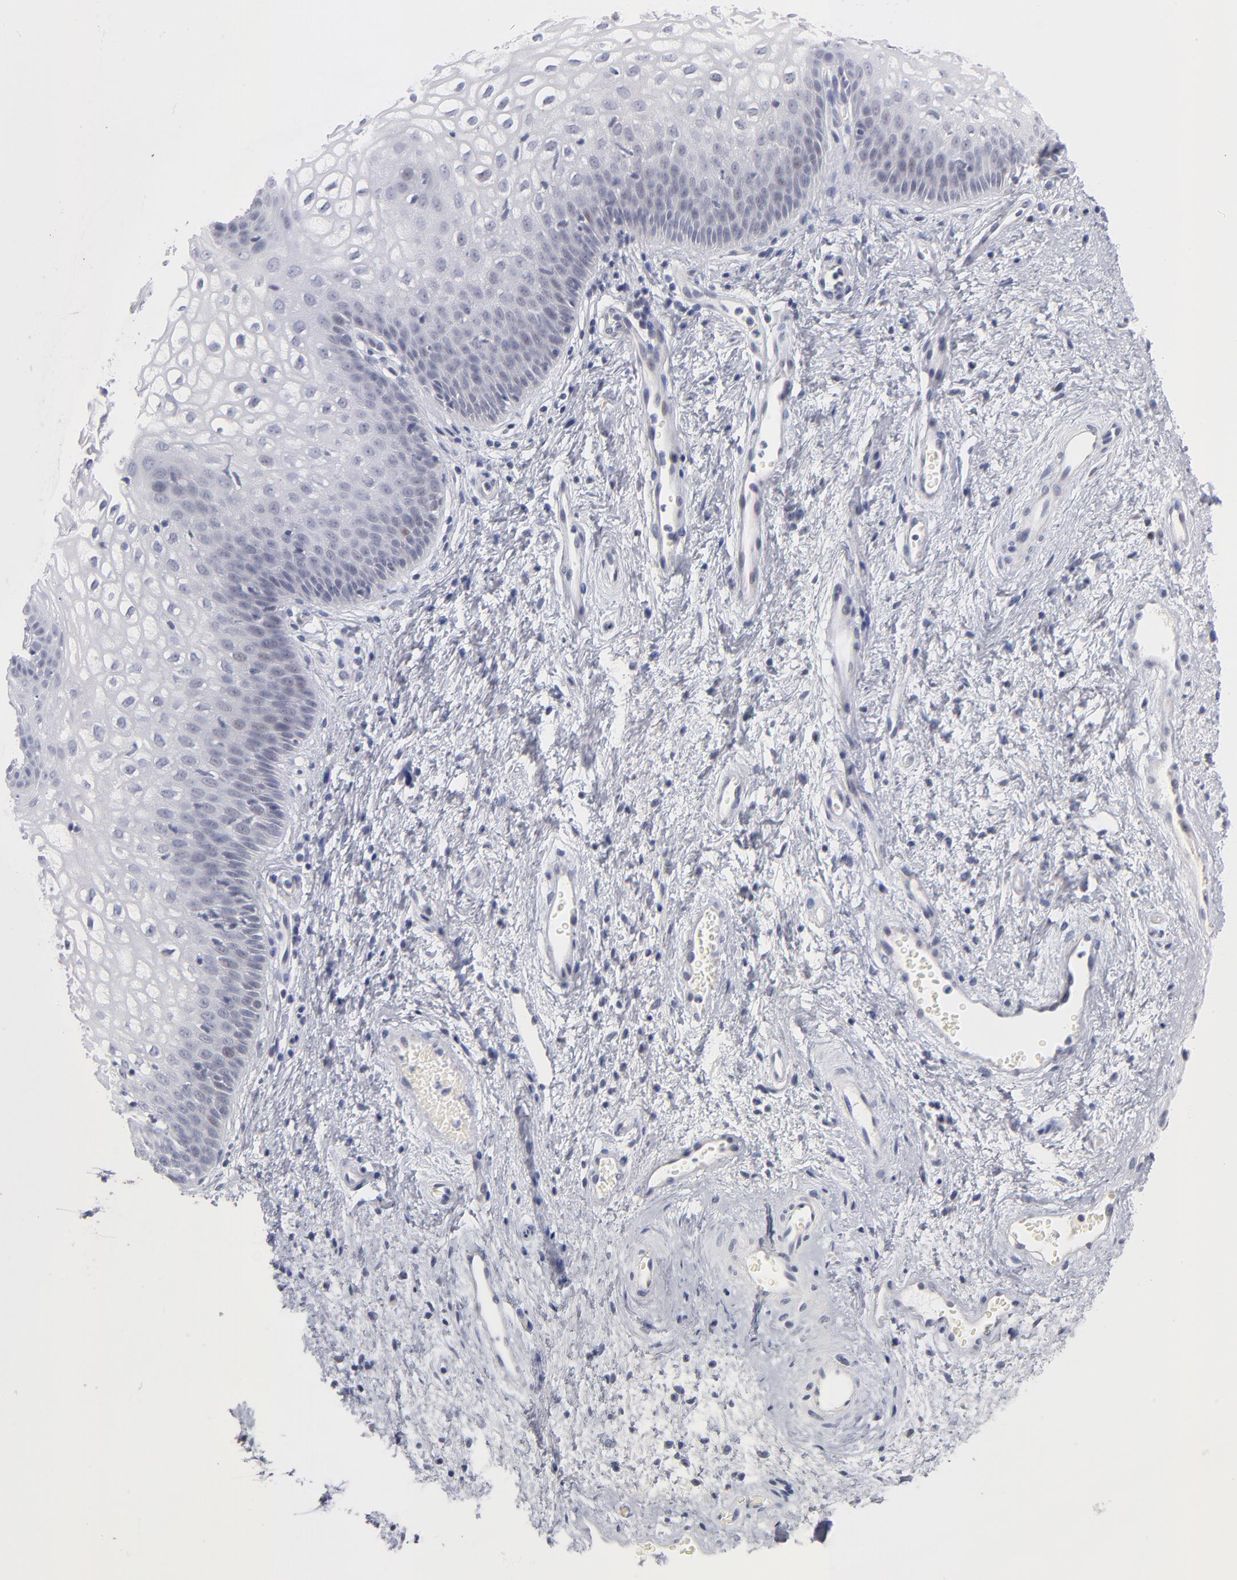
{"staining": {"intensity": "negative", "quantity": "none", "location": "none"}, "tissue": "vagina", "cell_type": "Squamous epithelial cells", "image_type": "normal", "snomed": [{"axis": "morphology", "description": "Normal tissue, NOS"}, {"axis": "topography", "description": "Vagina"}], "caption": "This is an IHC photomicrograph of normal vagina. There is no expression in squamous epithelial cells.", "gene": "PARP1", "patient": {"sex": "female", "age": 34}}